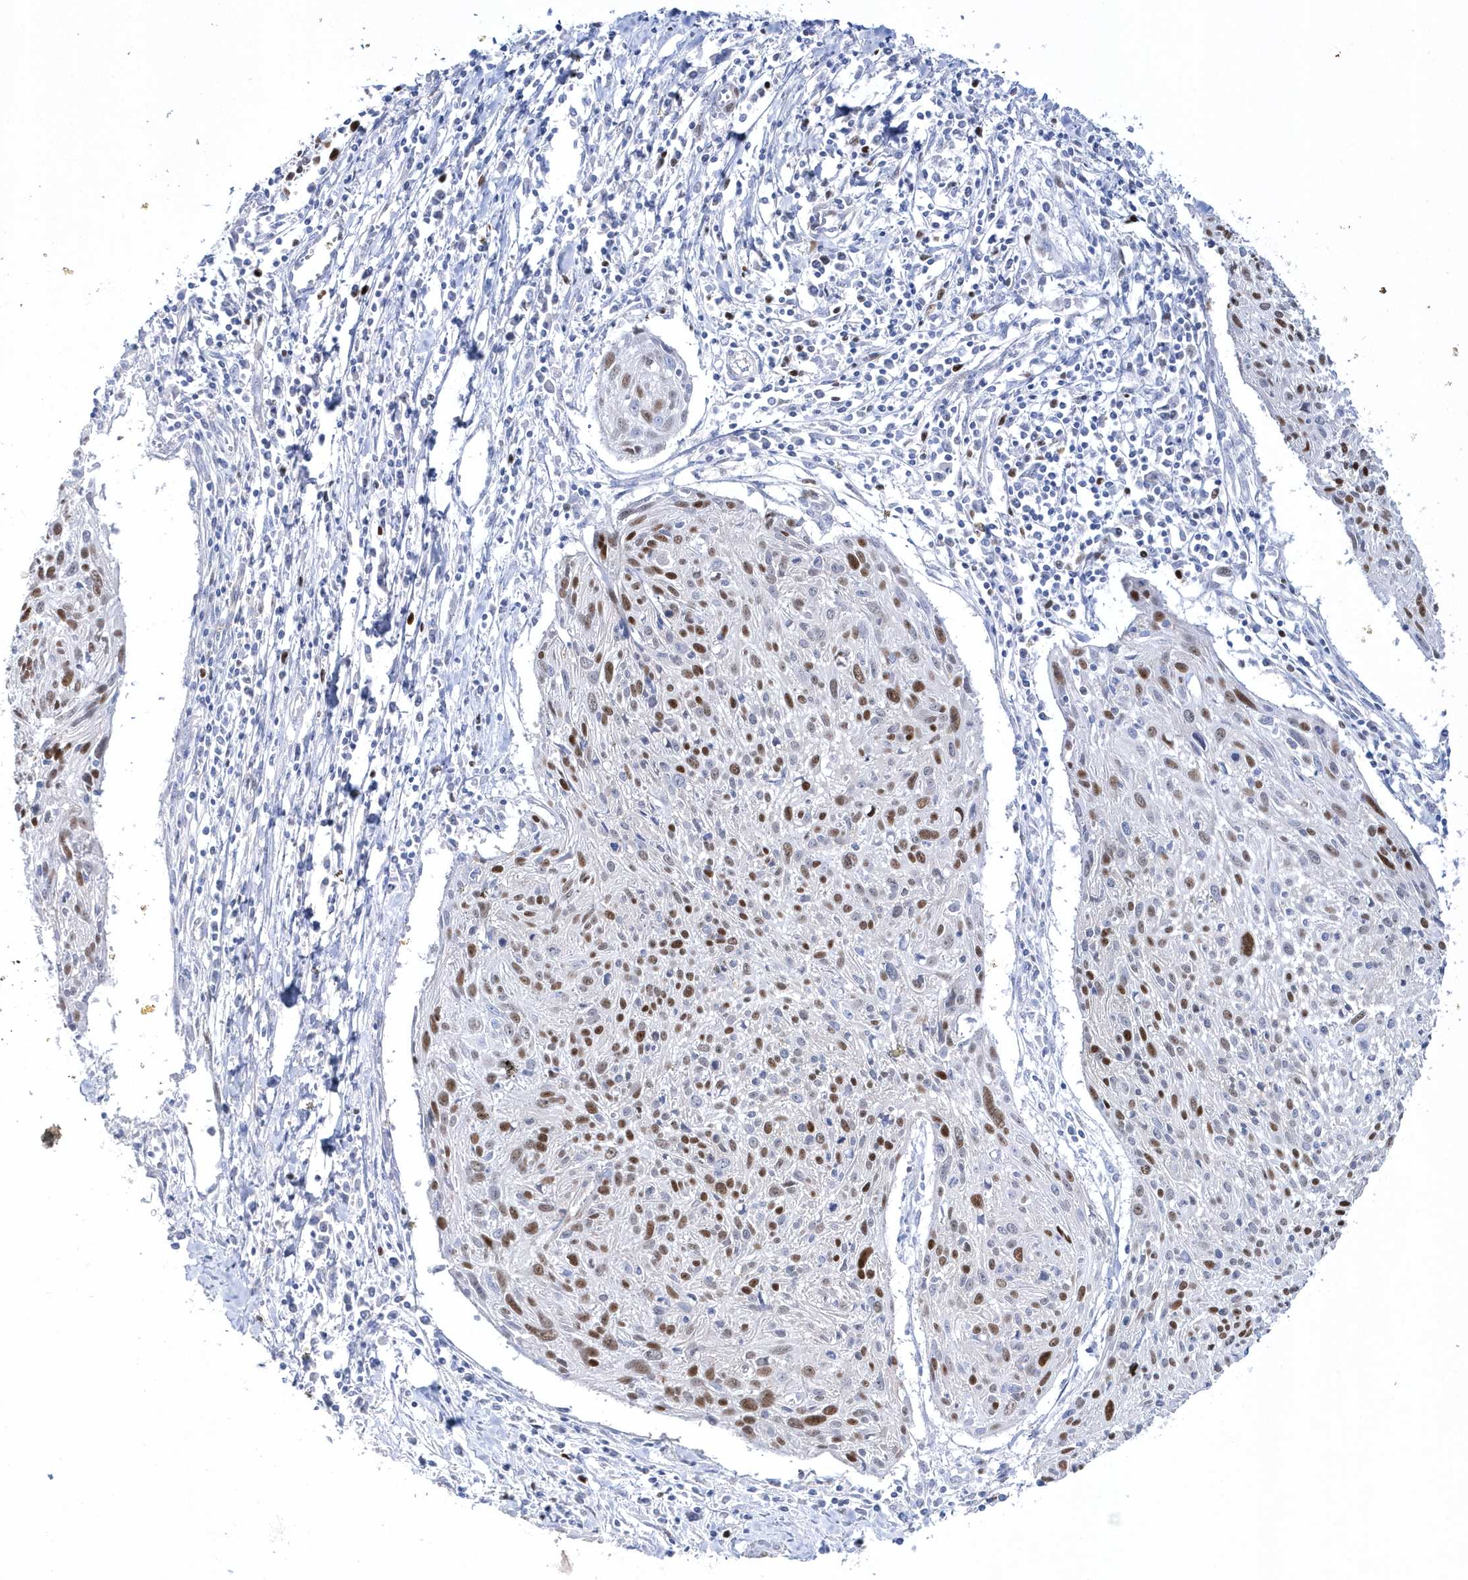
{"staining": {"intensity": "moderate", "quantity": "25%-75%", "location": "nuclear"}, "tissue": "cervical cancer", "cell_type": "Tumor cells", "image_type": "cancer", "snomed": [{"axis": "morphology", "description": "Squamous cell carcinoma, NOS"}, {"axis": "topography", "description": "Cervix"}], "caption": "Tumor cells display moderate nuclear positivity in approximately 25%-75% of cells in cervical cancer (squamous cell carcinoma). (Brightfield microscopy of DAB IHC at high magnification).", "gene": "TMCO6", "patient": {"sex": "female", "age": 51}}